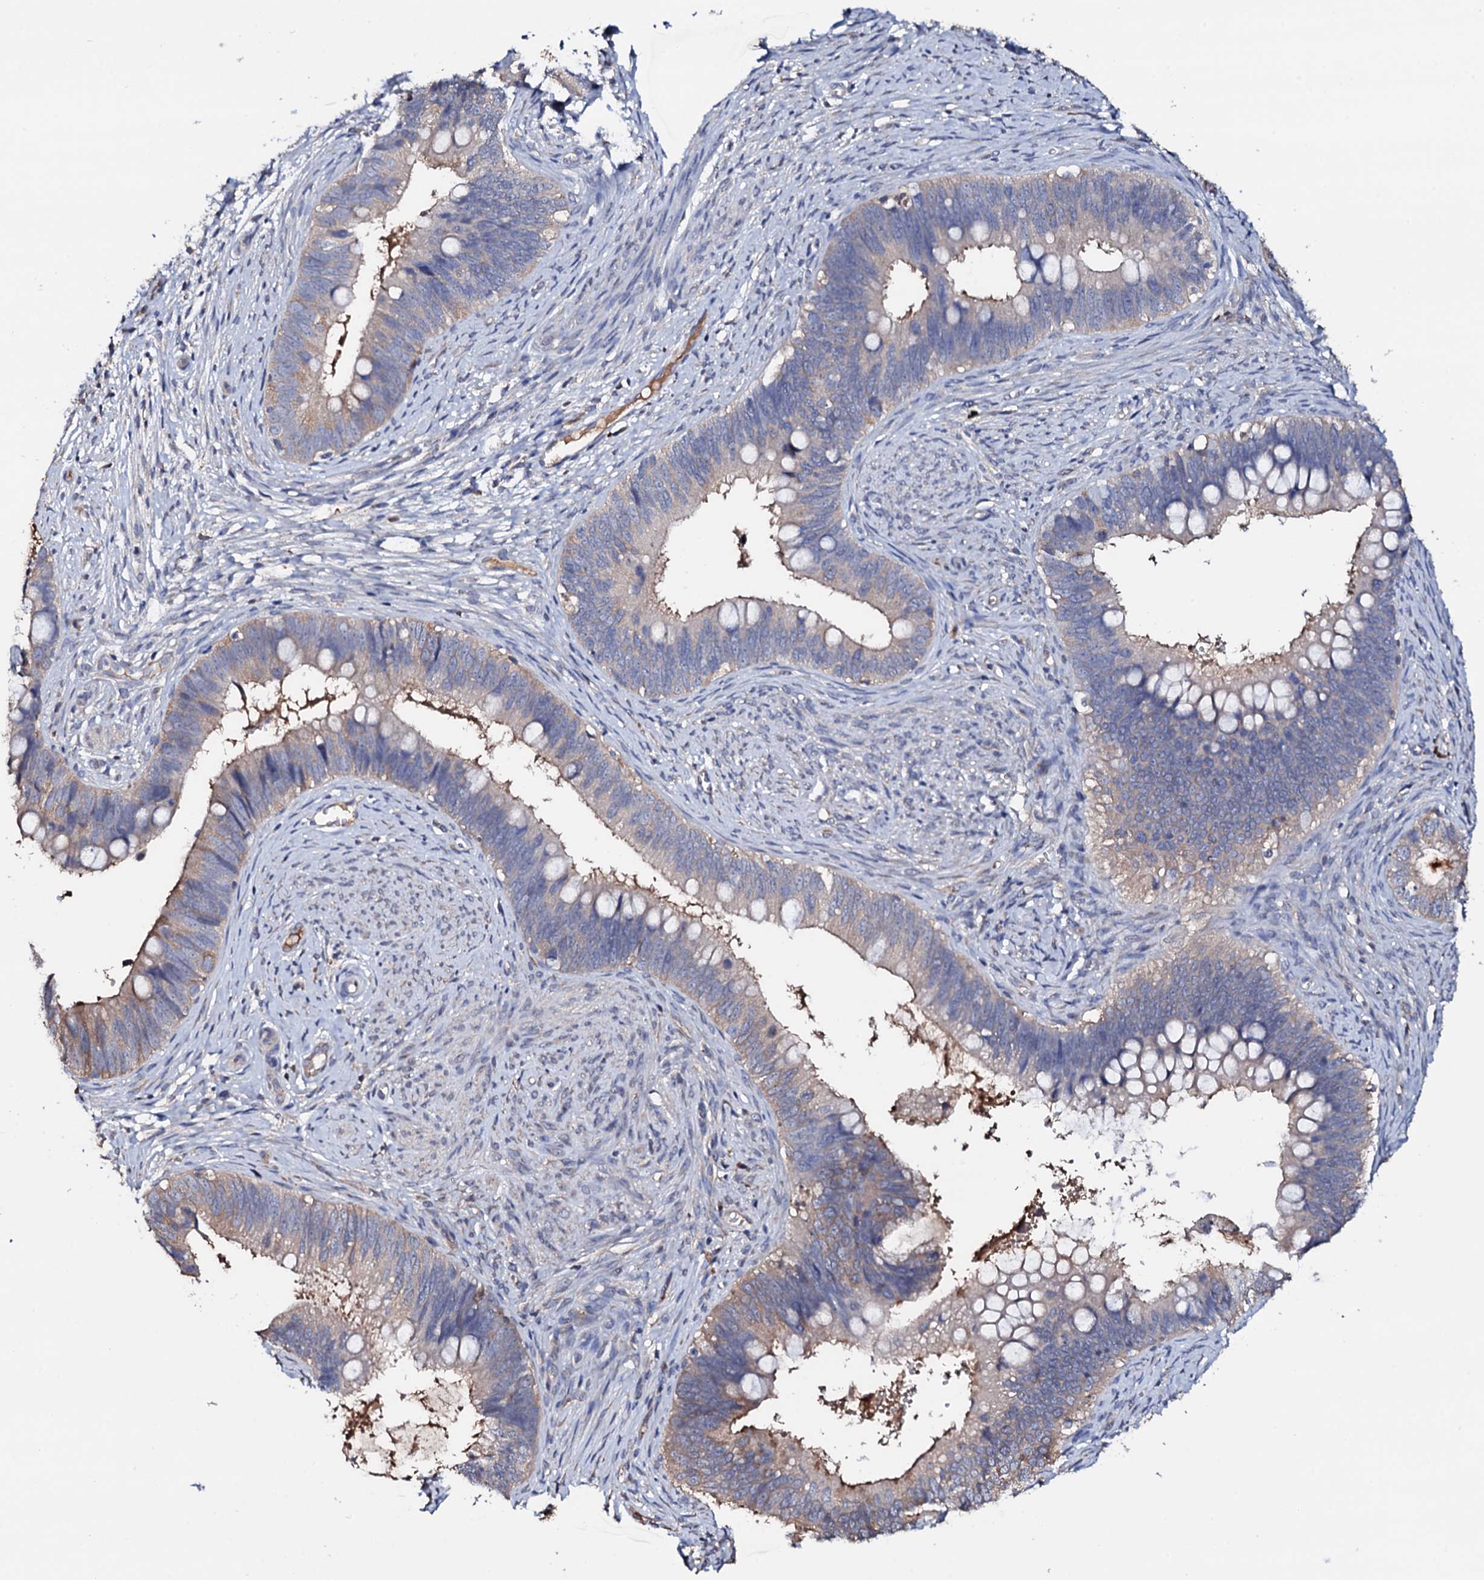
{"staining": {"intensity": "moderate", "quantity": "<25%", "location": "cytoplasmic/membranous"}, "tissue": "cervical cancer", "cell_type": "Tumor cells", "image_type": "cancer", "snomed": [{"axis": "morphology", "description": "Adenocarcinoma, NOS"}, {"axis": "topography", "description": "Cervix"}], "caption": "This is an image of immunohistochemistry staining of adenocarcinoma (cervical), which shows moderate expression in the cytoplasmic/membranous of tumor cells.", "gene": "TCAF2", "patient": {"sex": "female", "age": 42}}